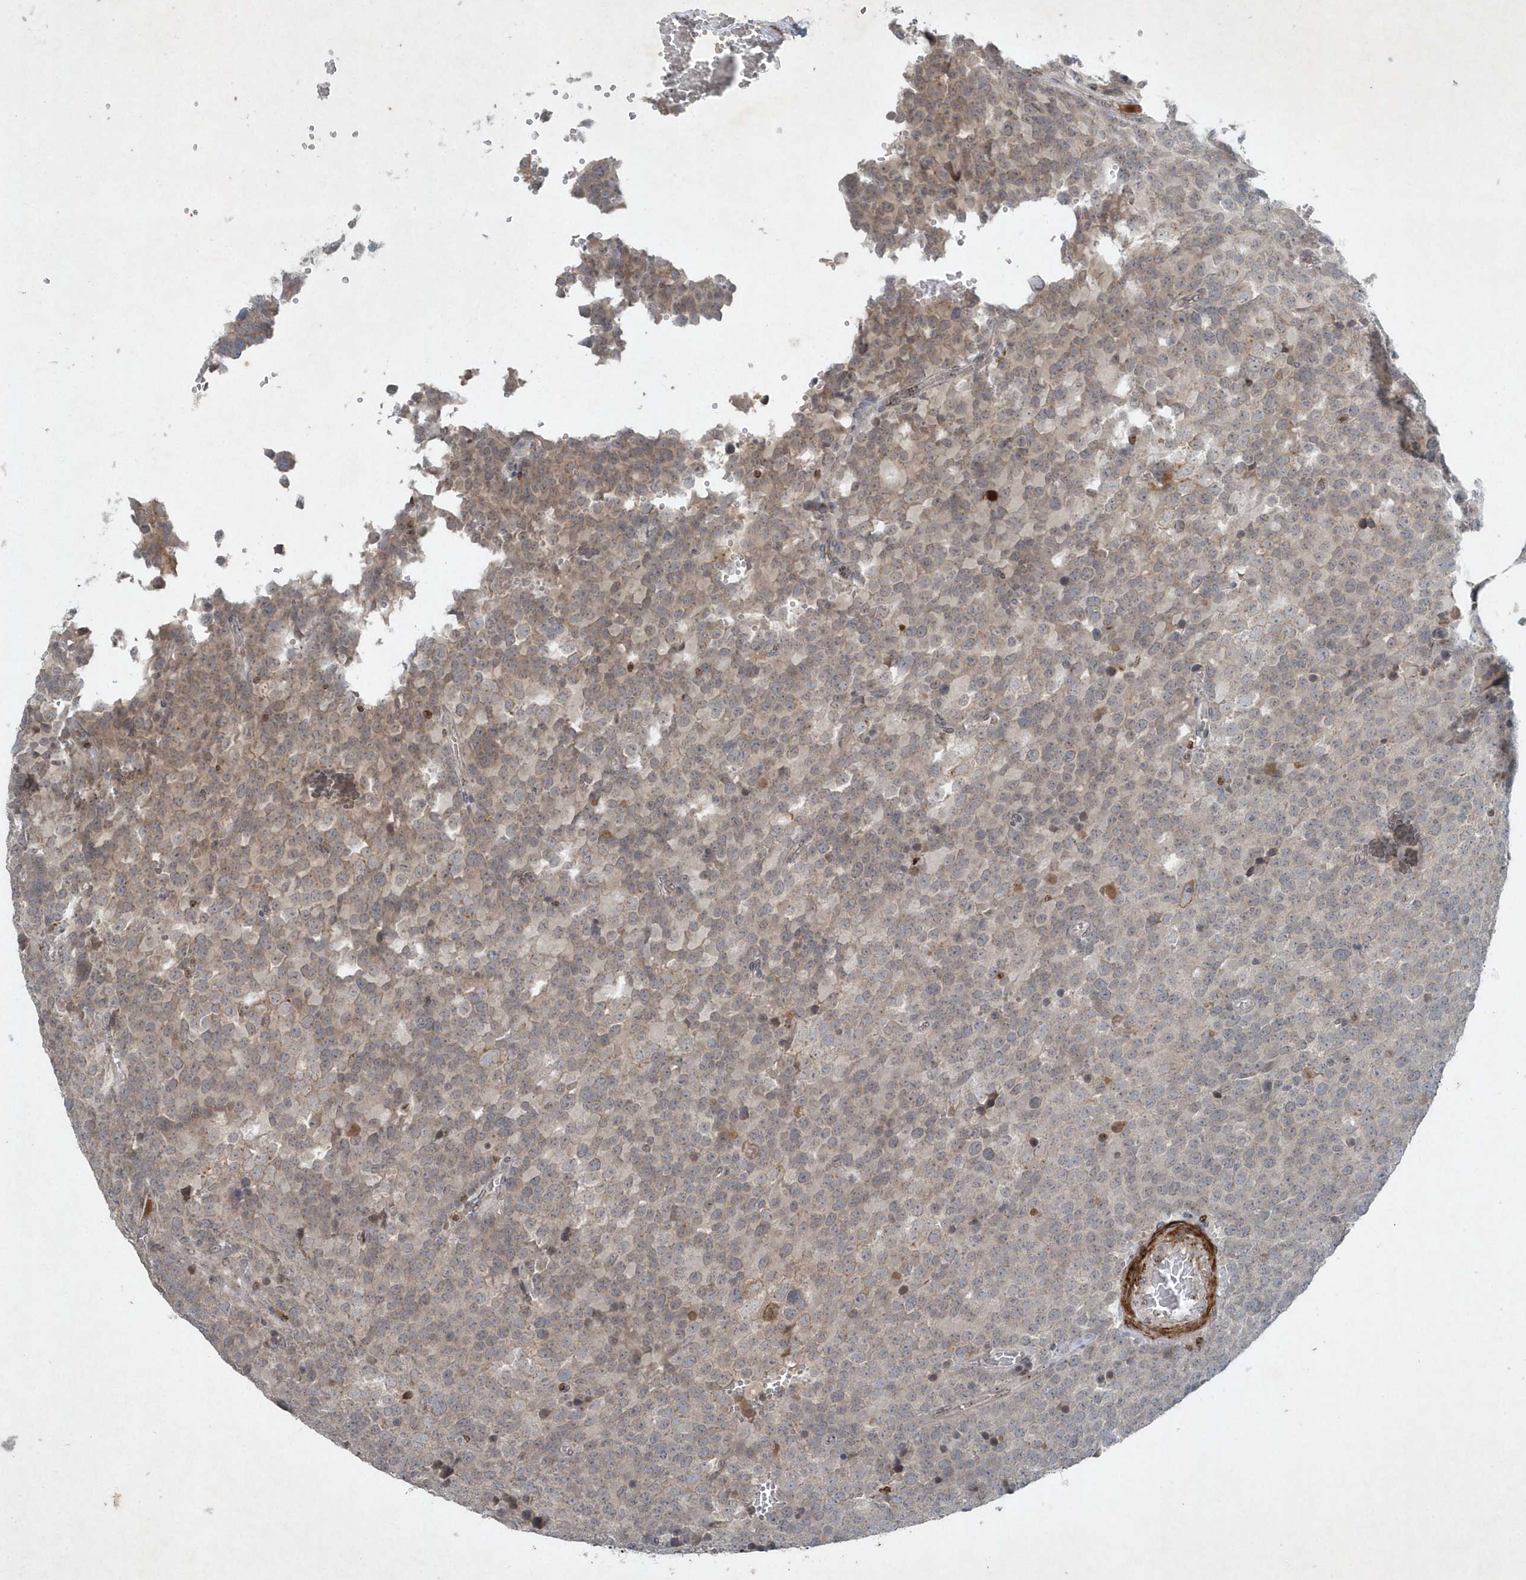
{"staining": {"intensity": "weak", "quantity": "25%-75%", "location": "cytoplasmic/membranous"}, "tissue": "testis cancer", "cell_type": "Tumor cells", "image_type": "cancer", "snomed": [{"axis": "morphology", "description": "Seminoma, NOS"}, {"axis": "topography", "description": "Testis"}], "caption": "Tumor cells reveal low levels of weak cytoplasmic/membranous staining in about 25%-75% of cells in testis seminoma. The staining is performed using DAB brown chromogen to label protein expression. The nuclei are counter-stained blue using hematoxylin.", "gene": "QTRT2", "patient": {"sex": "male", "age": 71}}